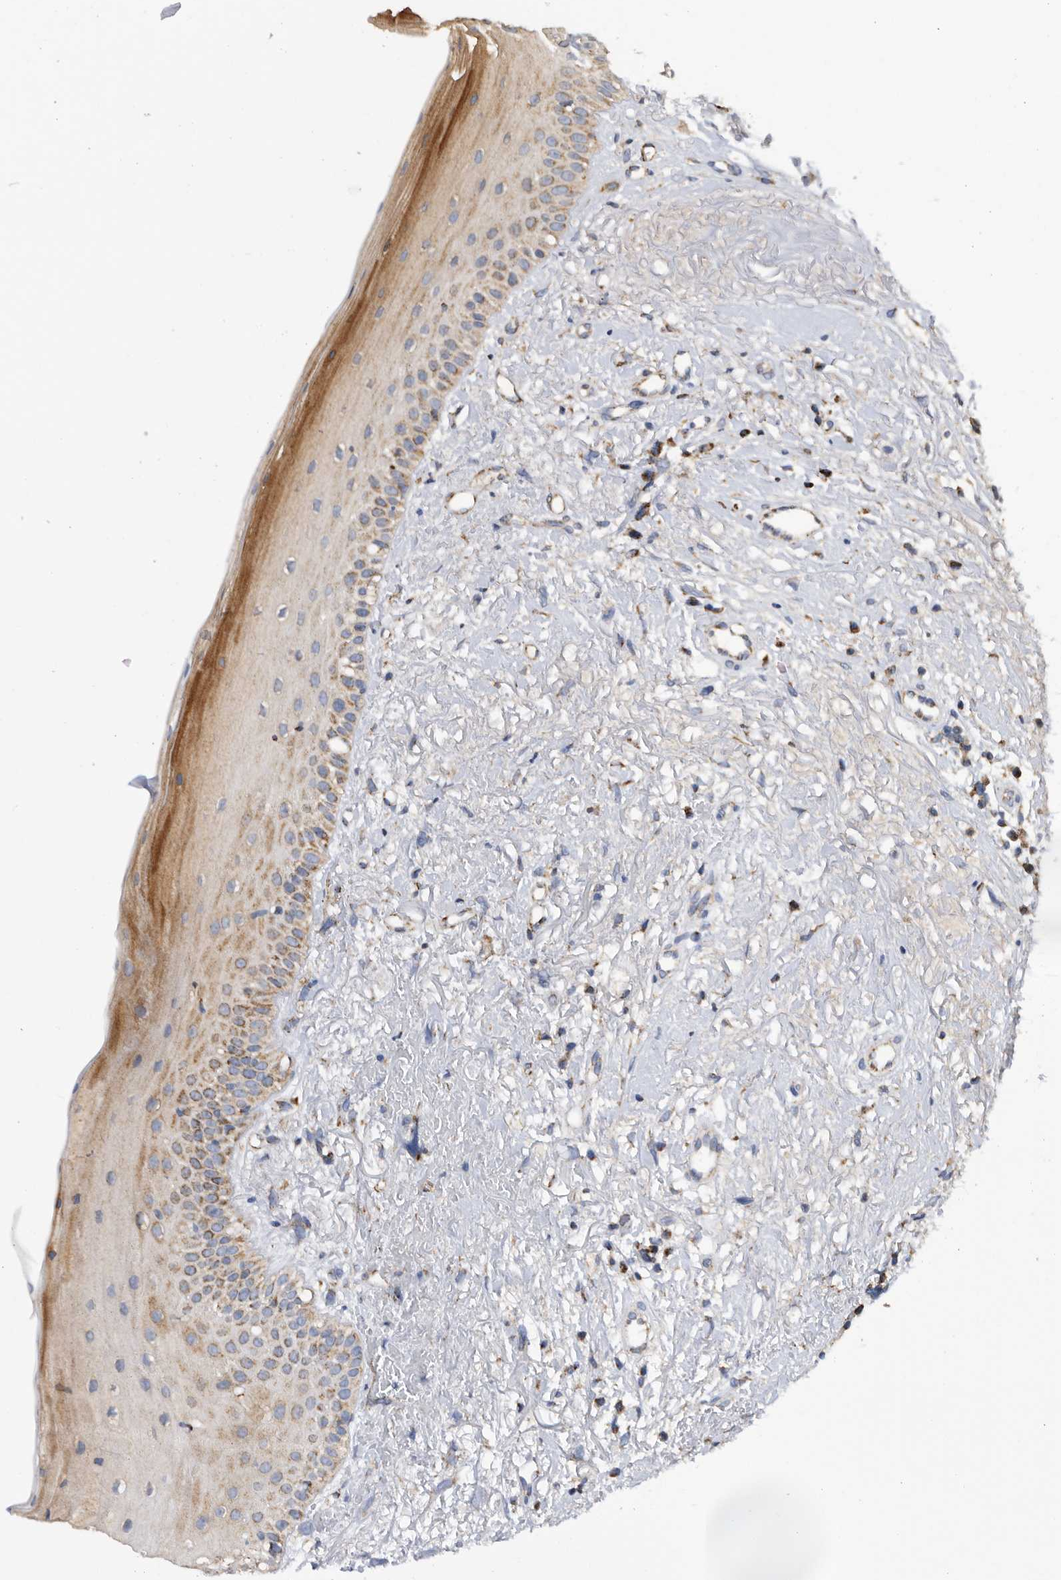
{"staining": {"intensity": "moderate", "quantity": "25%-75%", "location": "cytoplasmic/membranous"}, "tissue": "oral mucosa", "cell_type": "Squamous epithelial cells", "image_type": "normal", "snomed": [{"axis": "morphology", "description": "Normal tissue, NOS"}, {"axis": "topography", "description": "Oral tissue"}], "caption": "Squamous epithelial cells exhibit medium levels of moderate cytoplasmic/membranous expression in approximately 25%-75% of cells in unremarkable human oral mucosa. The staining was performed using DAB (3,3'-diaminobenzidine) to visualize the protein expression in brown, while the nuclei were stained in blue with hematoxylin (Magnification: 20x).", "gene": "WFDC1", "patient": {"sex": "female", "age": 63}}